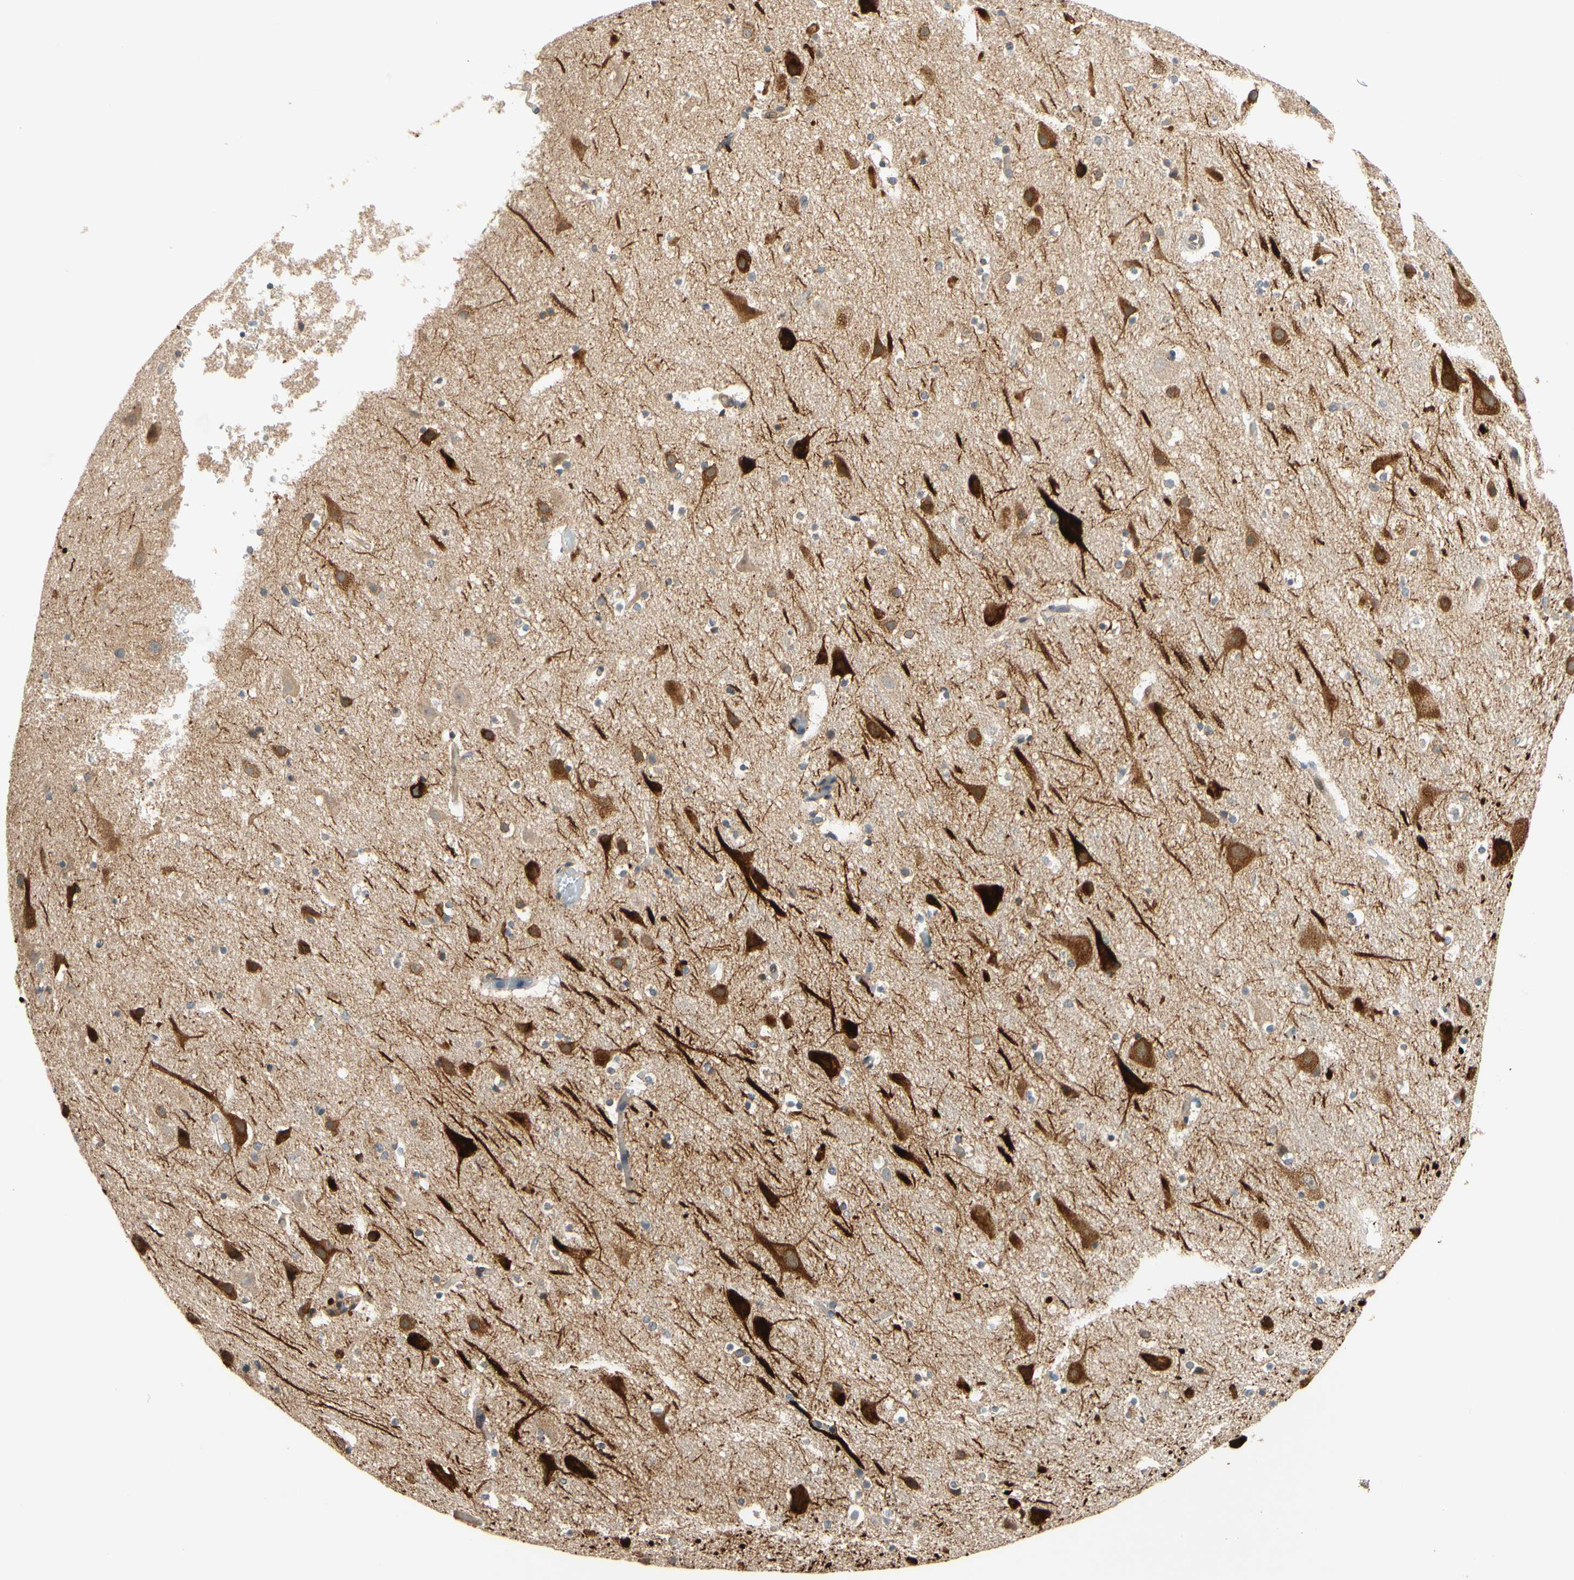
{"staining": {"intensity": "negative", "quantity": "none", "location": "none"}, "tissue": "cerebral cortex", "cell_type": "Endothelial cells", "image_type": "normal", "snomed": [{"axis": "morphology", "description": "Normal tissue, NOS"}, {"axis": "topography", "description": "Cerebral cortex"}], "caption": "Immunohistochemistry photomicrograph of benign cerebral cortex stained for a protein (brown), which reveals no staining in endothelial cells. The staining was performed using DAB (3,3'-diaminobenzidine) to visualize the protein expression in brown, while the nuclei were stained in blue with hematoxylin (Magnification: 20x).", "gene": "ANKHD1", "patient": {"sex": "male", "age": 45}}